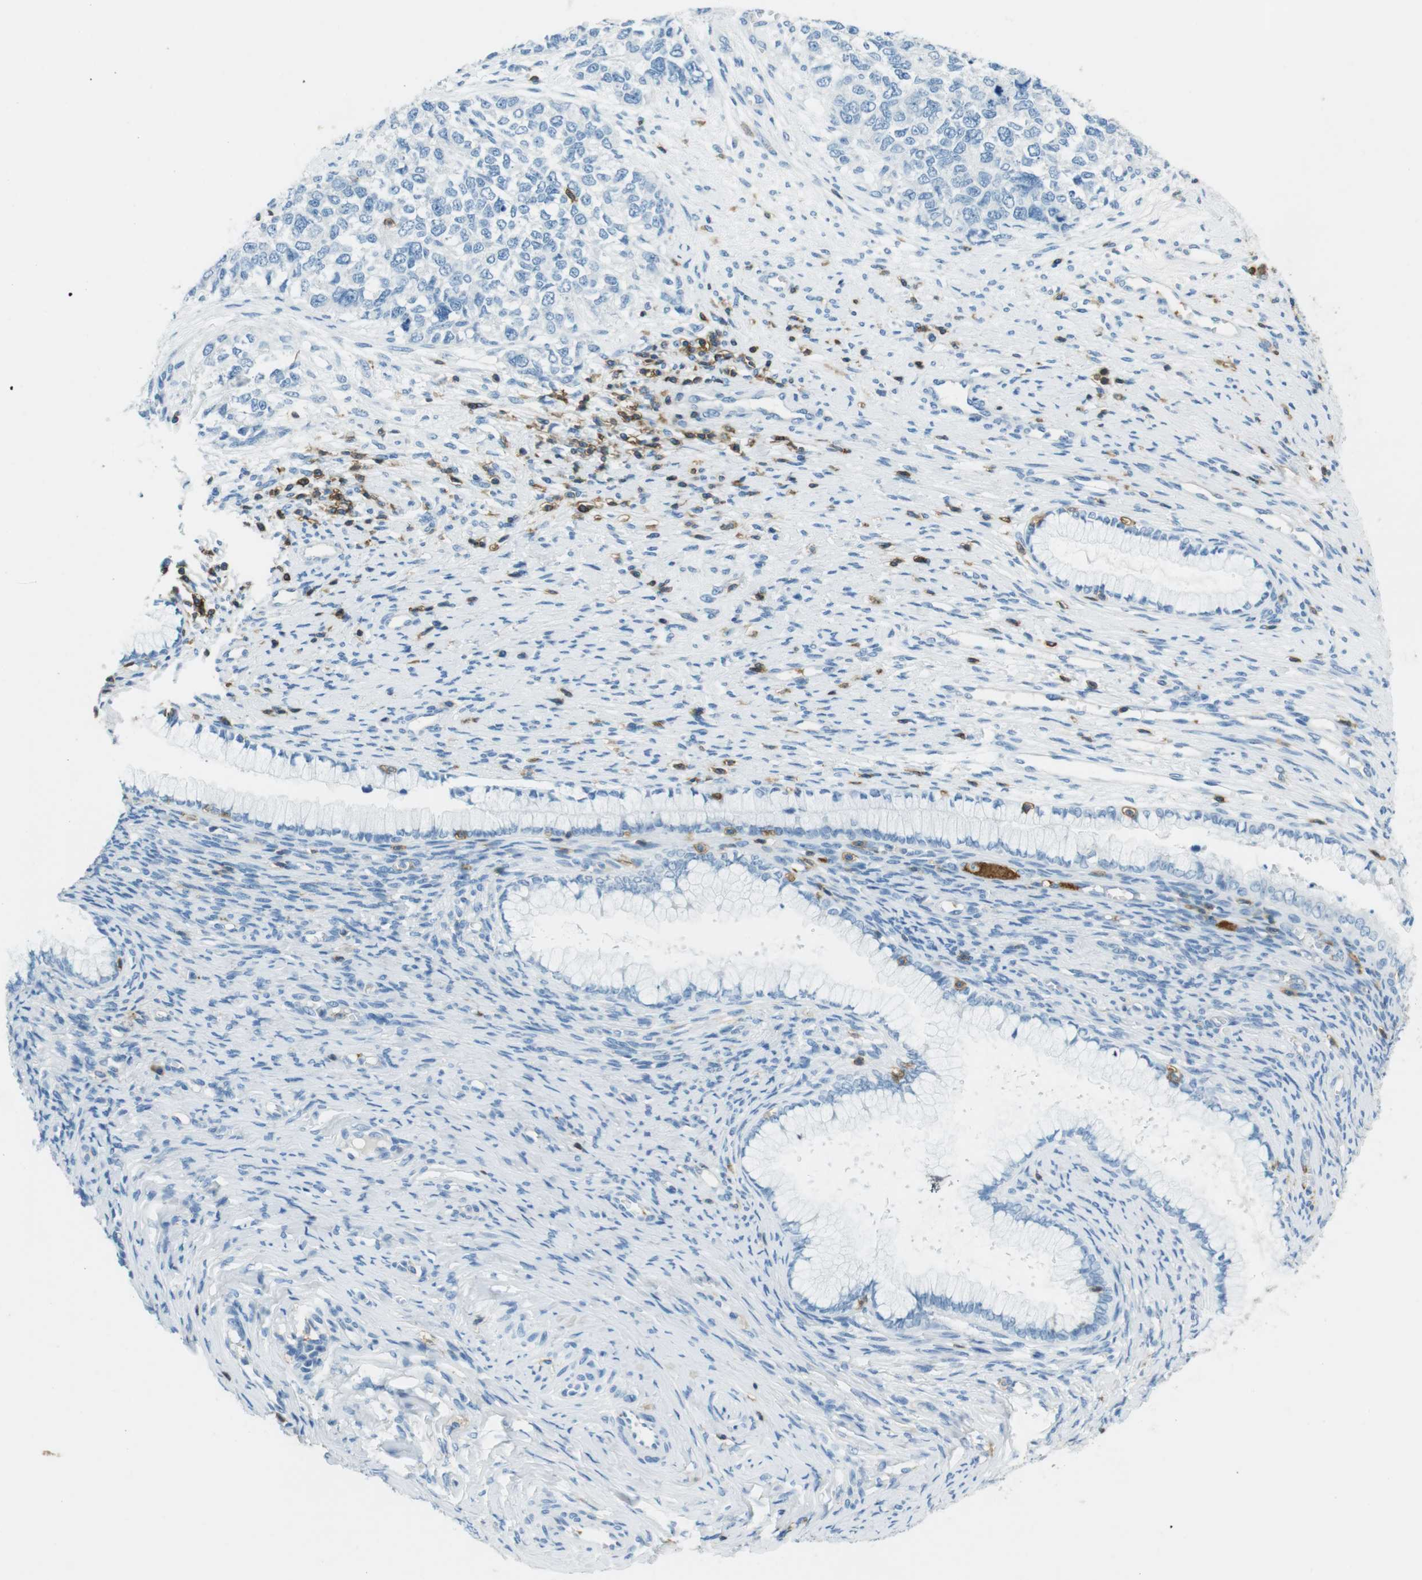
{"staining": {"intensity": "negative", "quantity": "none", "location": "none"}, "tissue": "cervical cancer", "cell_type": "Tumor cells", "image_type": "cancer", "snomed": [{"axis": "morphology", "description": "Squamous cell carcinoma, NOS"}, {"axis": "topography", "description": "Cervix"}], "caption": "DAB (3,3'-diaminobenzidine) immunohistochemical staining of human squamous cell carcinoma (cervical) exhibits no significant expression in tumor cells. (DAB (3,3'-diaminobenzidine) immunohistochemistry (IHC), high magnification).", "gene": "LAT", "patient": {"sex": "female", "age": 63}}